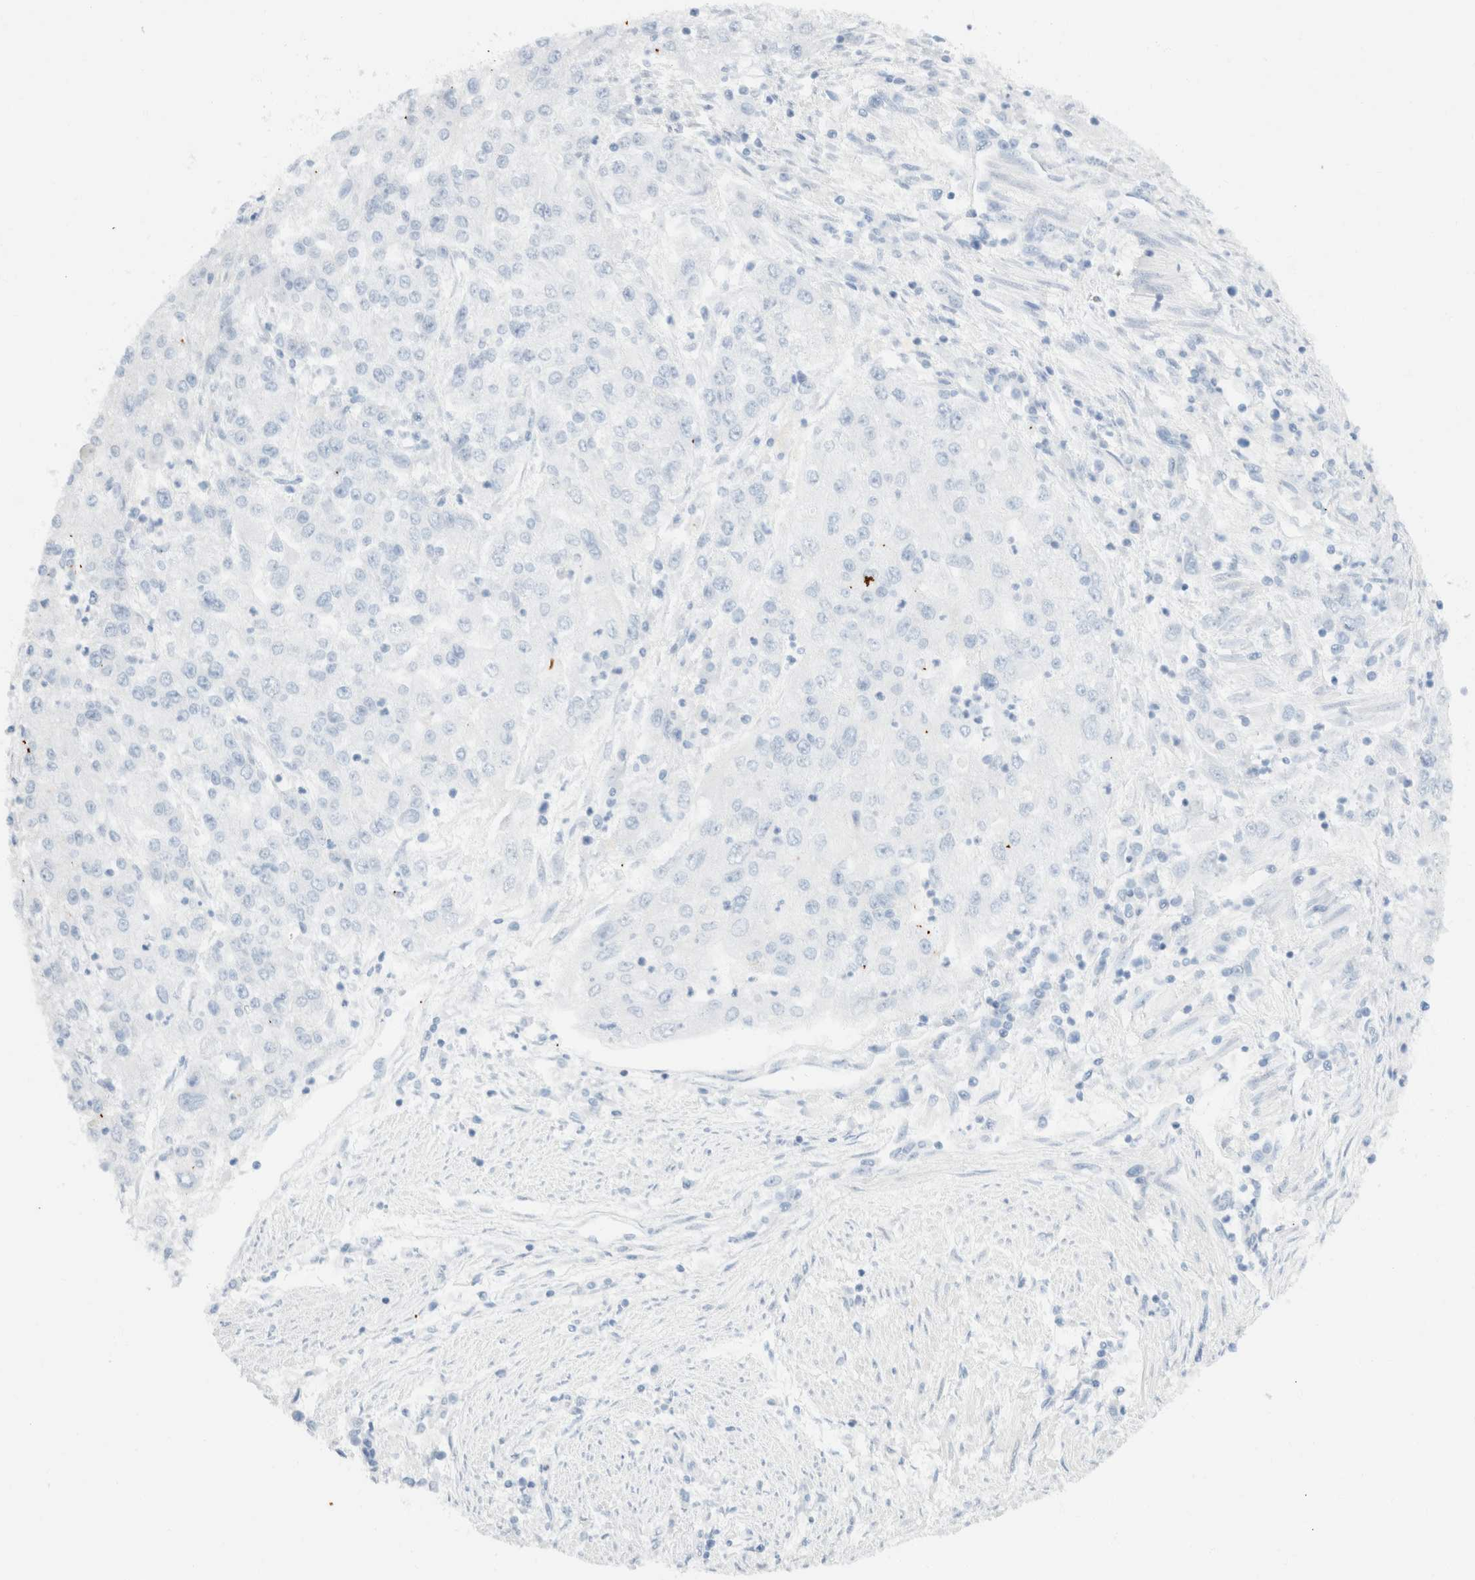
{"staining": {"intensity": "negative", "quantity": "none", "location": "none"}, "tissue": "endometrial cancer", "cell_type": "Tumor cells", "image_type": "cancer", "snomed": [{"axis": "morphology", "description": "Adenocarcinoma, NOS"}, {"axis": "topography", "description": "Endometrium"}], "caption": "Immunohistochemistry photomicrograph of neoplastic tissue: adenocarcinoma (endometrial) stained with DAB displays no significant protein positivity in tumor cells. (Brightfield microscopy of DAB IHC at high magnification).", "gene": "SH3GLB2", "patient": {"sex": "female", "age": 49}}